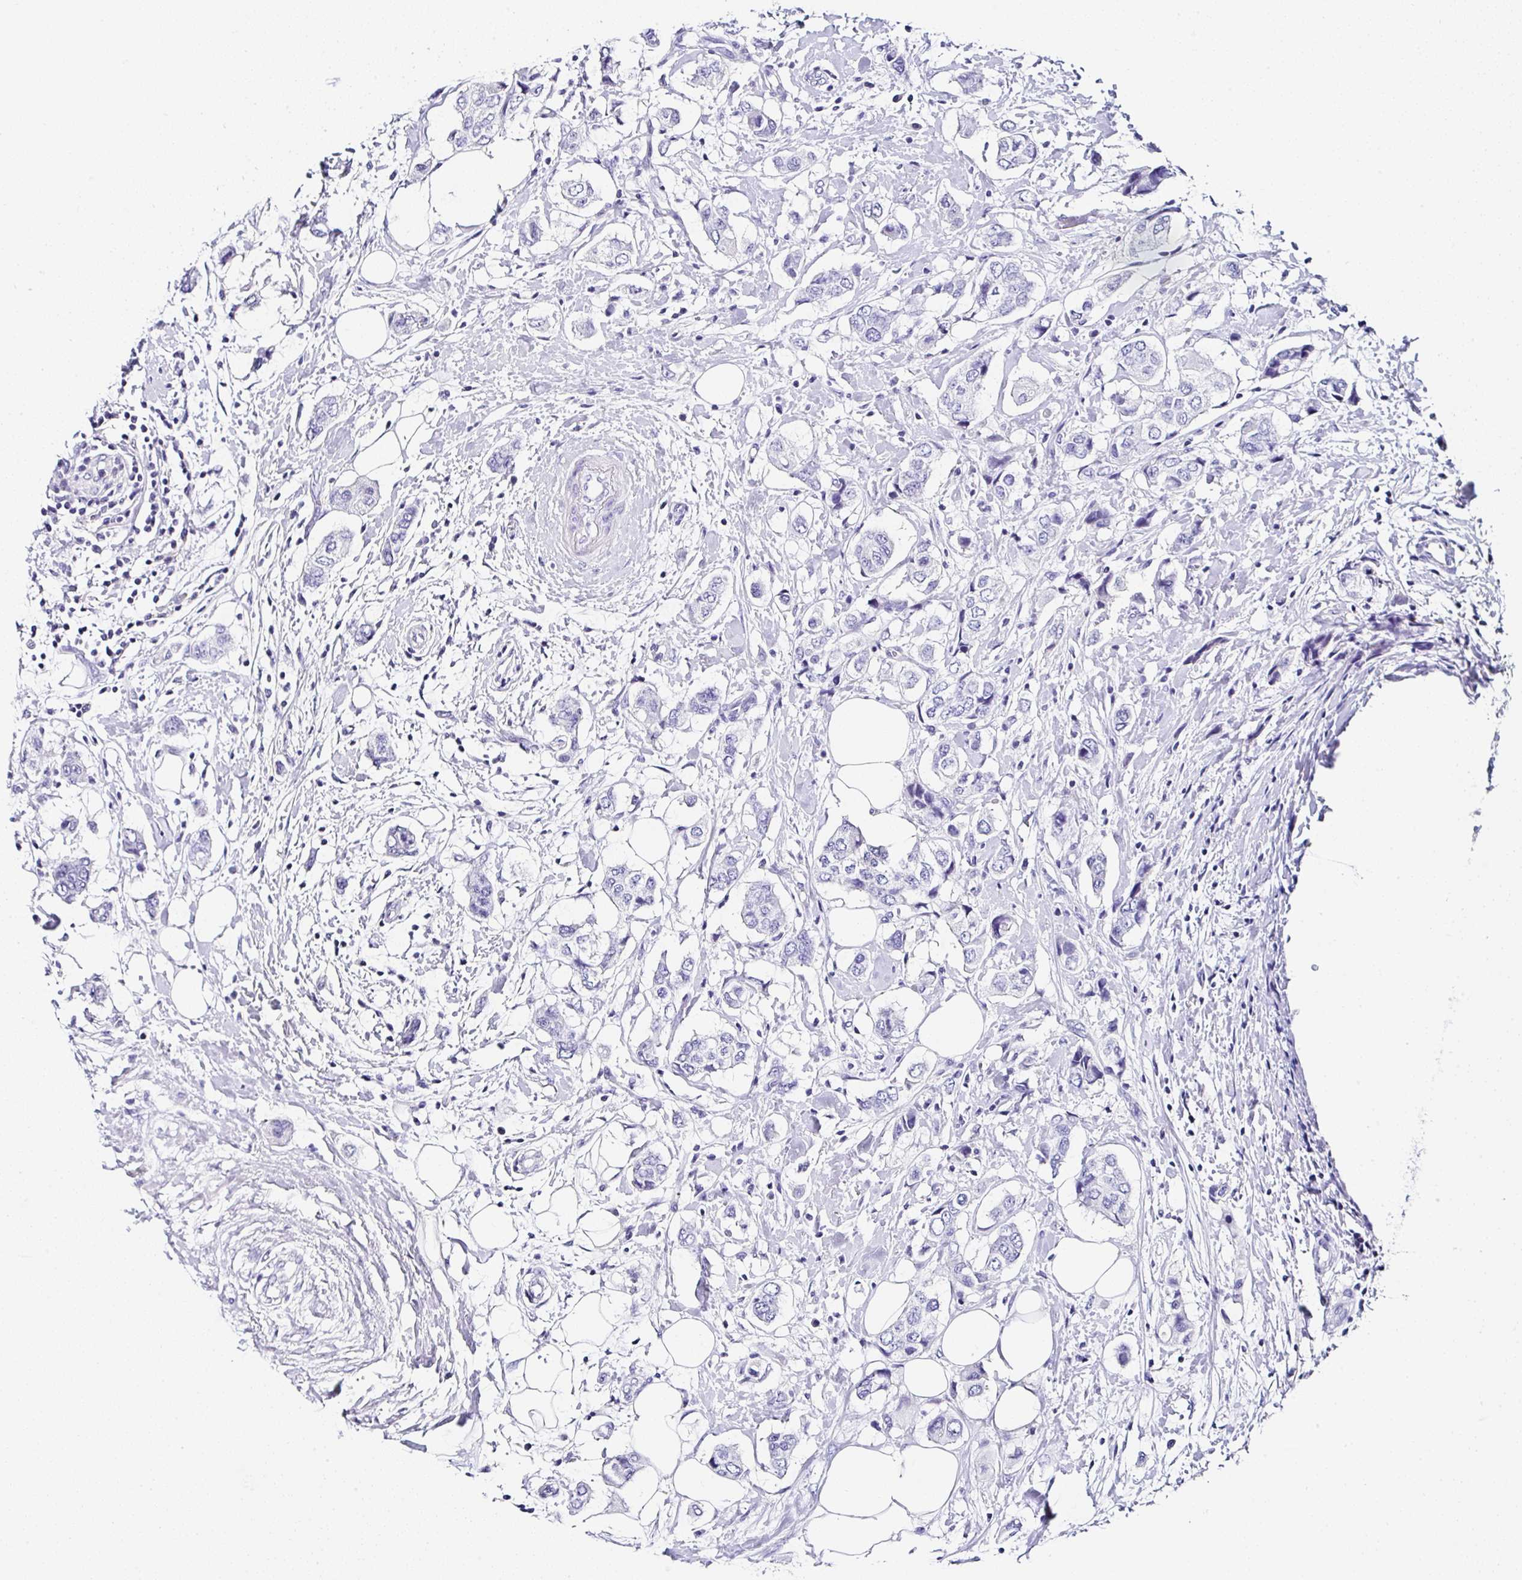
{"staining": {"intensity": "negative", "quantity": "none", "location": "none"}, "tissue": "breast cancer", "cell_type": "Tumor cells", "image_type": "cancer", "snomed": [{"axis": "morphology", "description": "Lobular carcinoma"}, {"axis": "topography", "description": "Breast"}], "caption": "Immunohistochemical staining of human breast cancer exhibits no significant positivity in tumor cells.", "gene": "UGT3A1", "patient": {"sex": "female", "age": 51}}